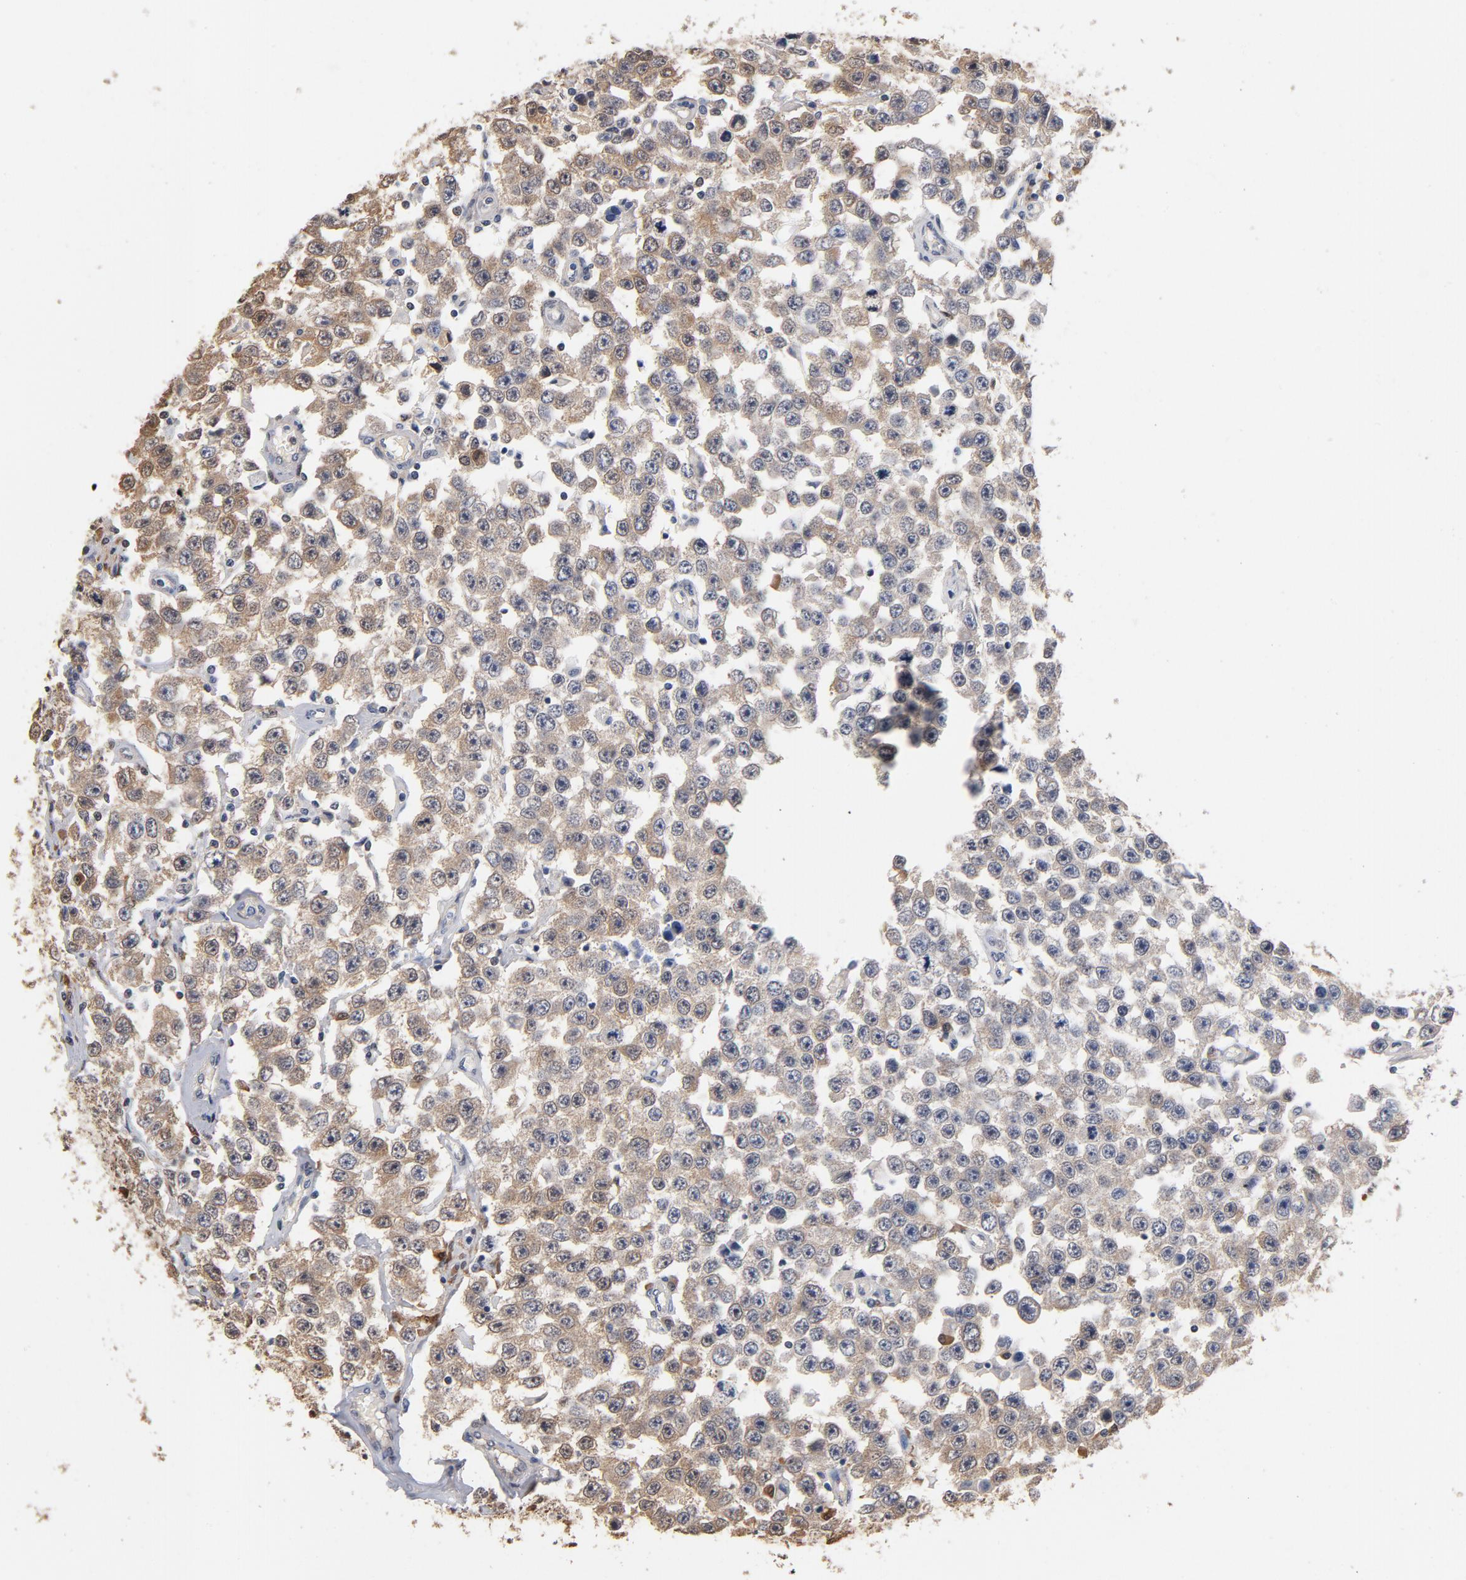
{"staining": {"intensity": "weak", "quantity": "25%-75%", "location": "cytoplasmic/membranous"}, "tissue": "testis cancer", "cell_type": "Tumor cells", "image_type": "cancer", "snomed": [{"axis": "morphology", "description": "Seminoma, NOS"}, {"axis": "topography", "description": "Testis"}], "caption": "IHC histopathology image of neoplastic tissue: testis seminoma stained using immunohistochemistry (IHC) demonstrates low levels of weak protein expression localized specifically in the cytoplasmic/membranous of tumor cells, appearing as a cytoplasmic/membranous brown color.", "gene": "MIF", "patient": {"sex": "male", "age": 52}}